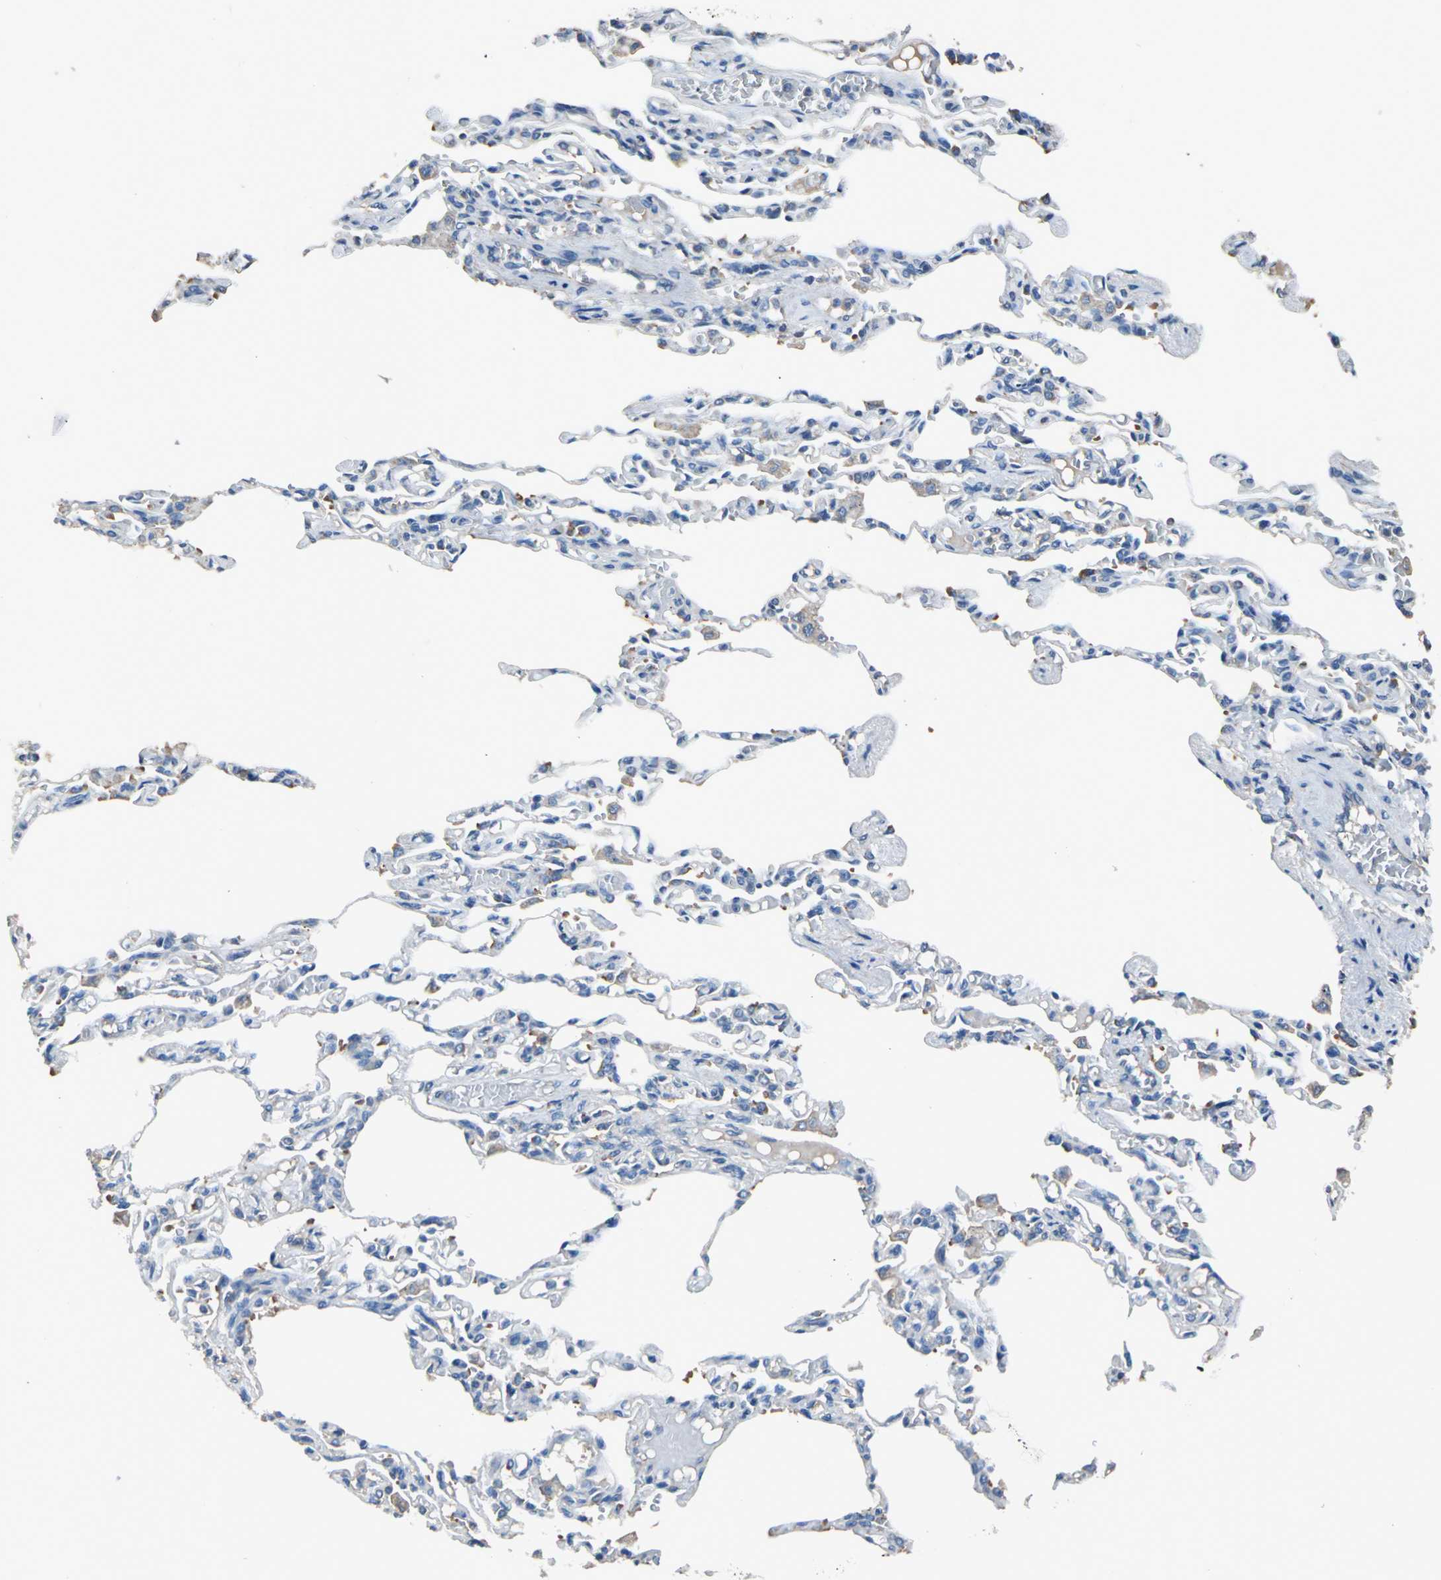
{"staining": {"intensity": "moderate", "quantity": "25%-75%", "location": "cytoplasmic/membranous"}, "tissue": "lung", "cell_type": "Alveolar cells", "image_type": "normal", "snomed": [{"axis": "morphology", "description": "Normal tissue, NOS"}, {"axis": "topography", "description": "Lung"}], "caption": "Protein analysis of benign lung reveals moderate cytoplasmic/membranous positivity in about 25%-75% of alveolar cells.", "gene": "HEPH", "patient": {"sex": "male", "age": 21}}